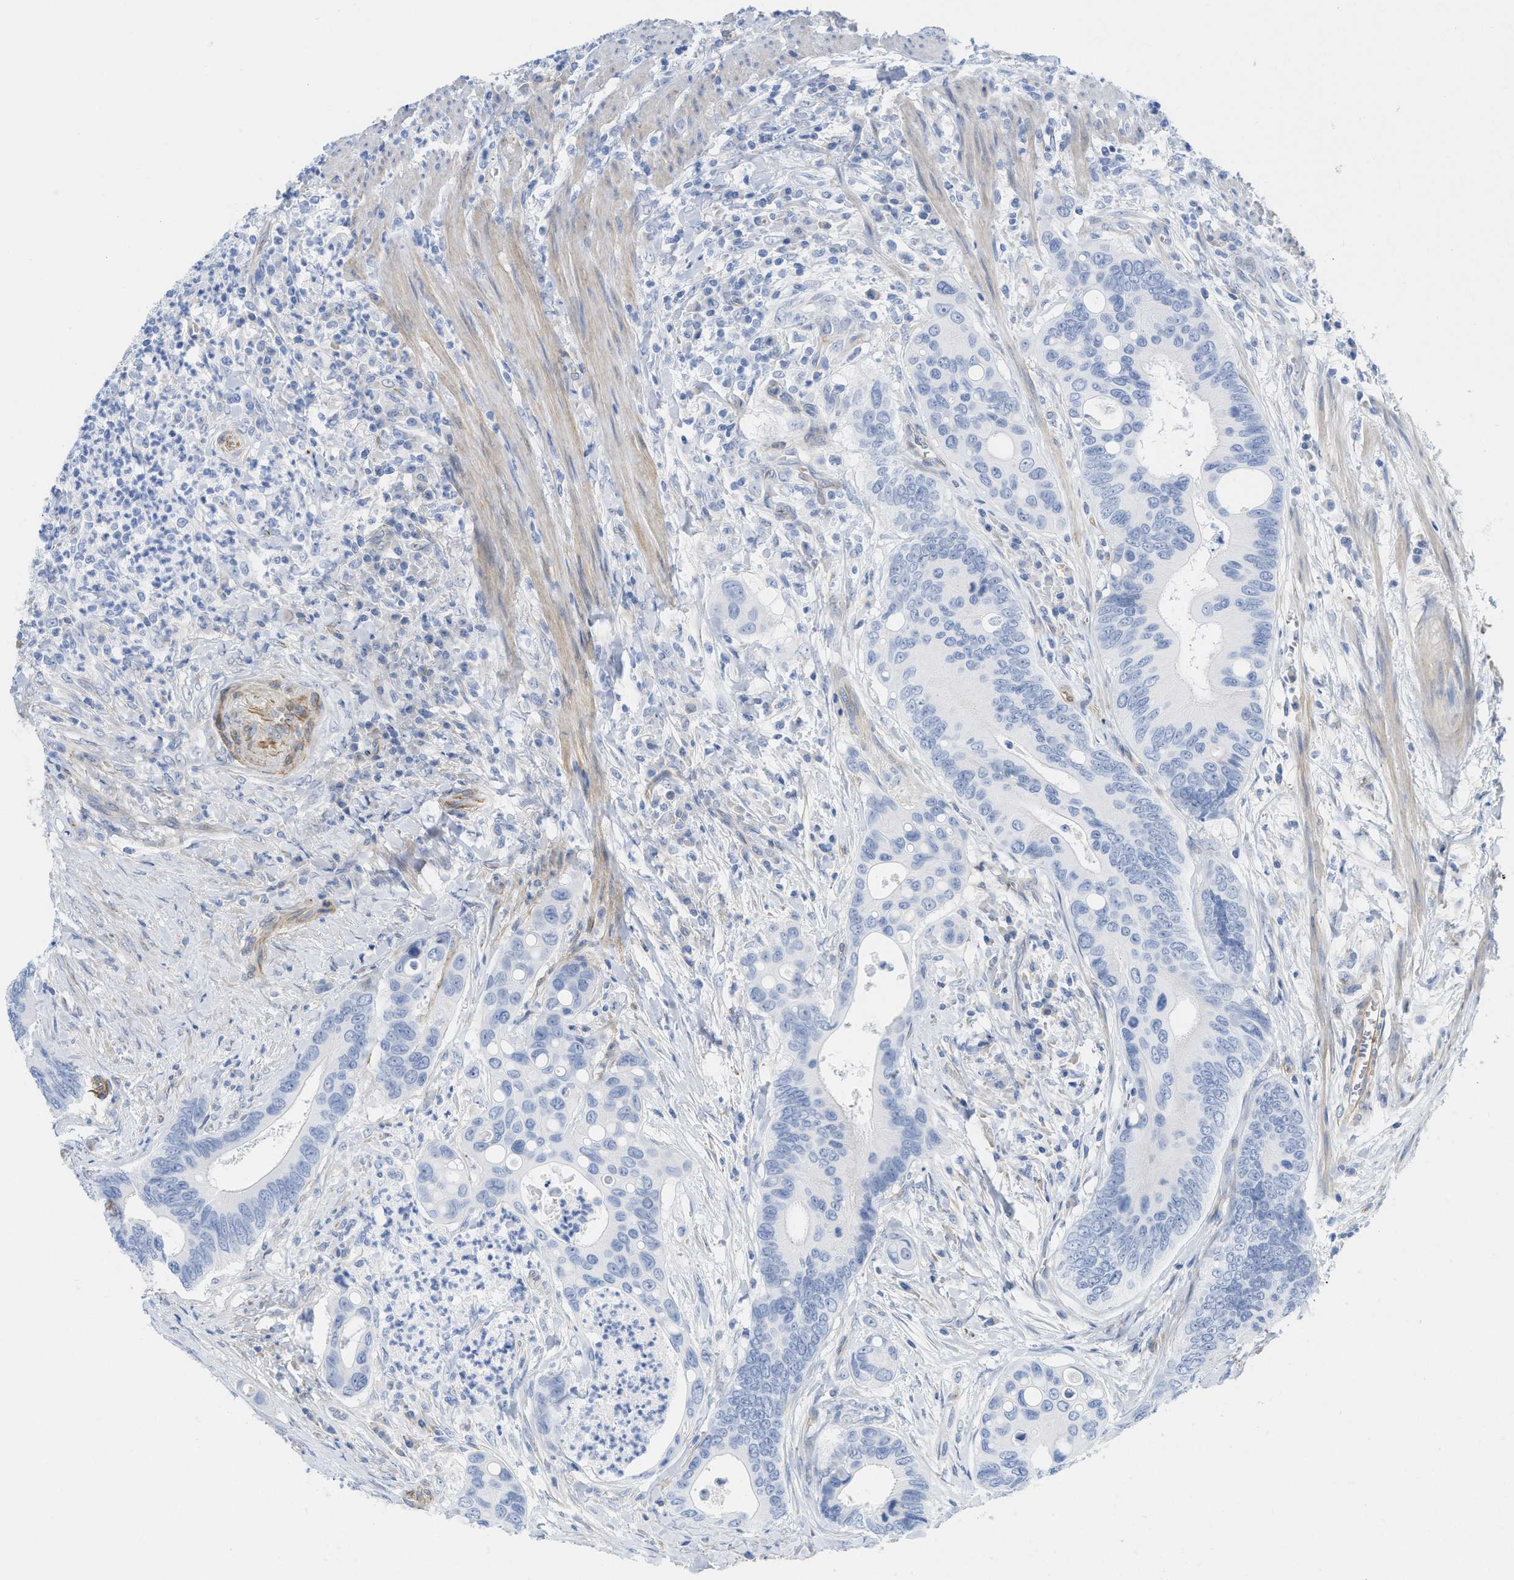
{"staining": {"intensity": "negative", "quantity": "none", "location": "none"}, "tissue": "colorectal cancer", "cell_type": "Tumor cells", "image_type": "cancer", "snomed": [{"axis": "morphology", "description": "Inflammation, NOS"}, {"axis": "morphology", "description": "Adenocarcinoma, NOS"}, {"axis": "topography", "description": "Colon"}], "caption": "Human colorectal cancer (adenocarcinoma) stained for a protein using immunohistochemistry exhibits no positivity in tumor cells.", "gene": "TUB", "patient": {"sex": "male", "age": 72}}